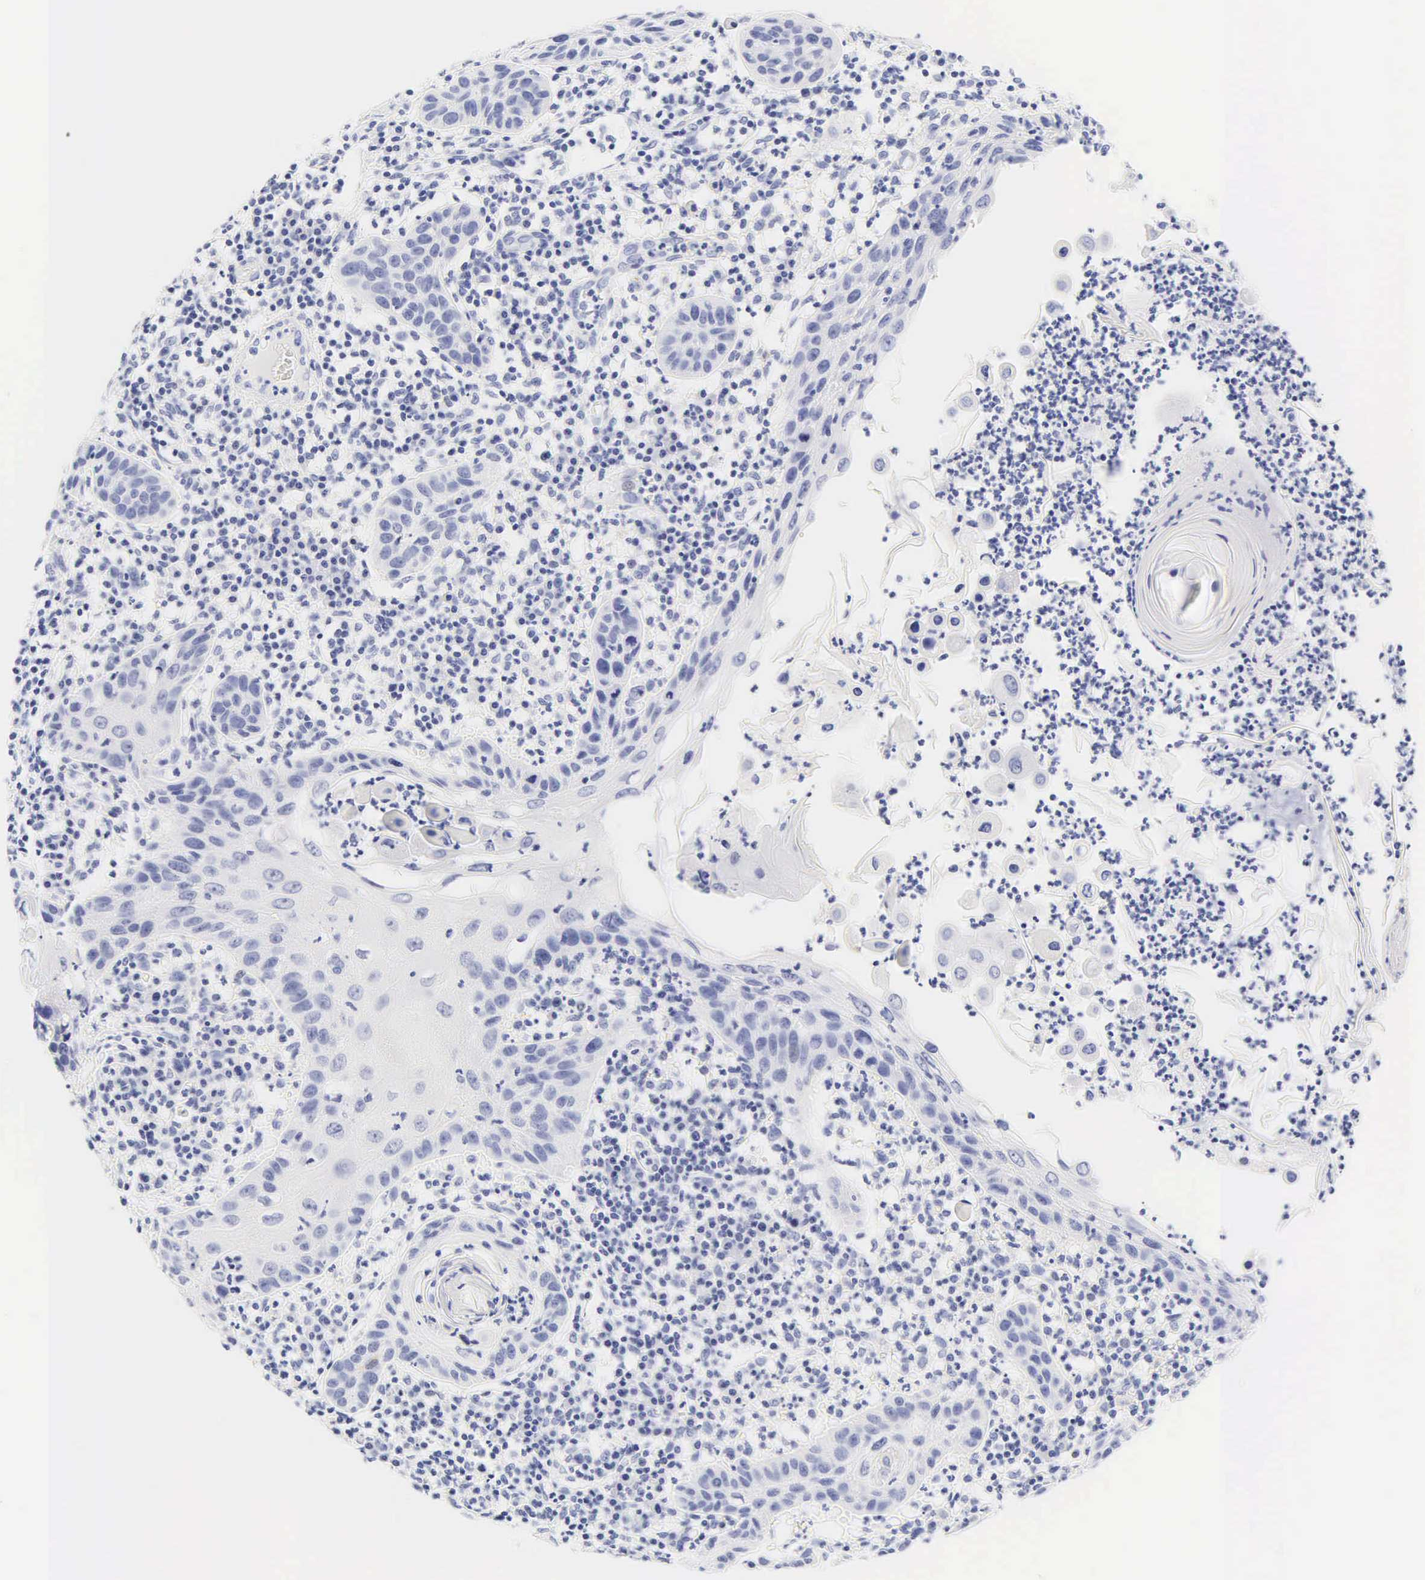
{"staining": {"intensity": "negative", "quantity": "none", "location": "none"}, "tissue": "skin cancer", "cell_type": "Tumor cells", "image_type": "cancer", "snomed": [{"axis": "morphology", "description": "Squamous cell carcinoma, NOS"}, {"axis": "topography", "description": "Skin"}], "caption": "A micrograph of skin cancer (squamous cell carcinoma) stained for a protein reveals no brown staining in tumor cells.", "gene": "DES", "patient": {"sex": "female", "age": 74}}